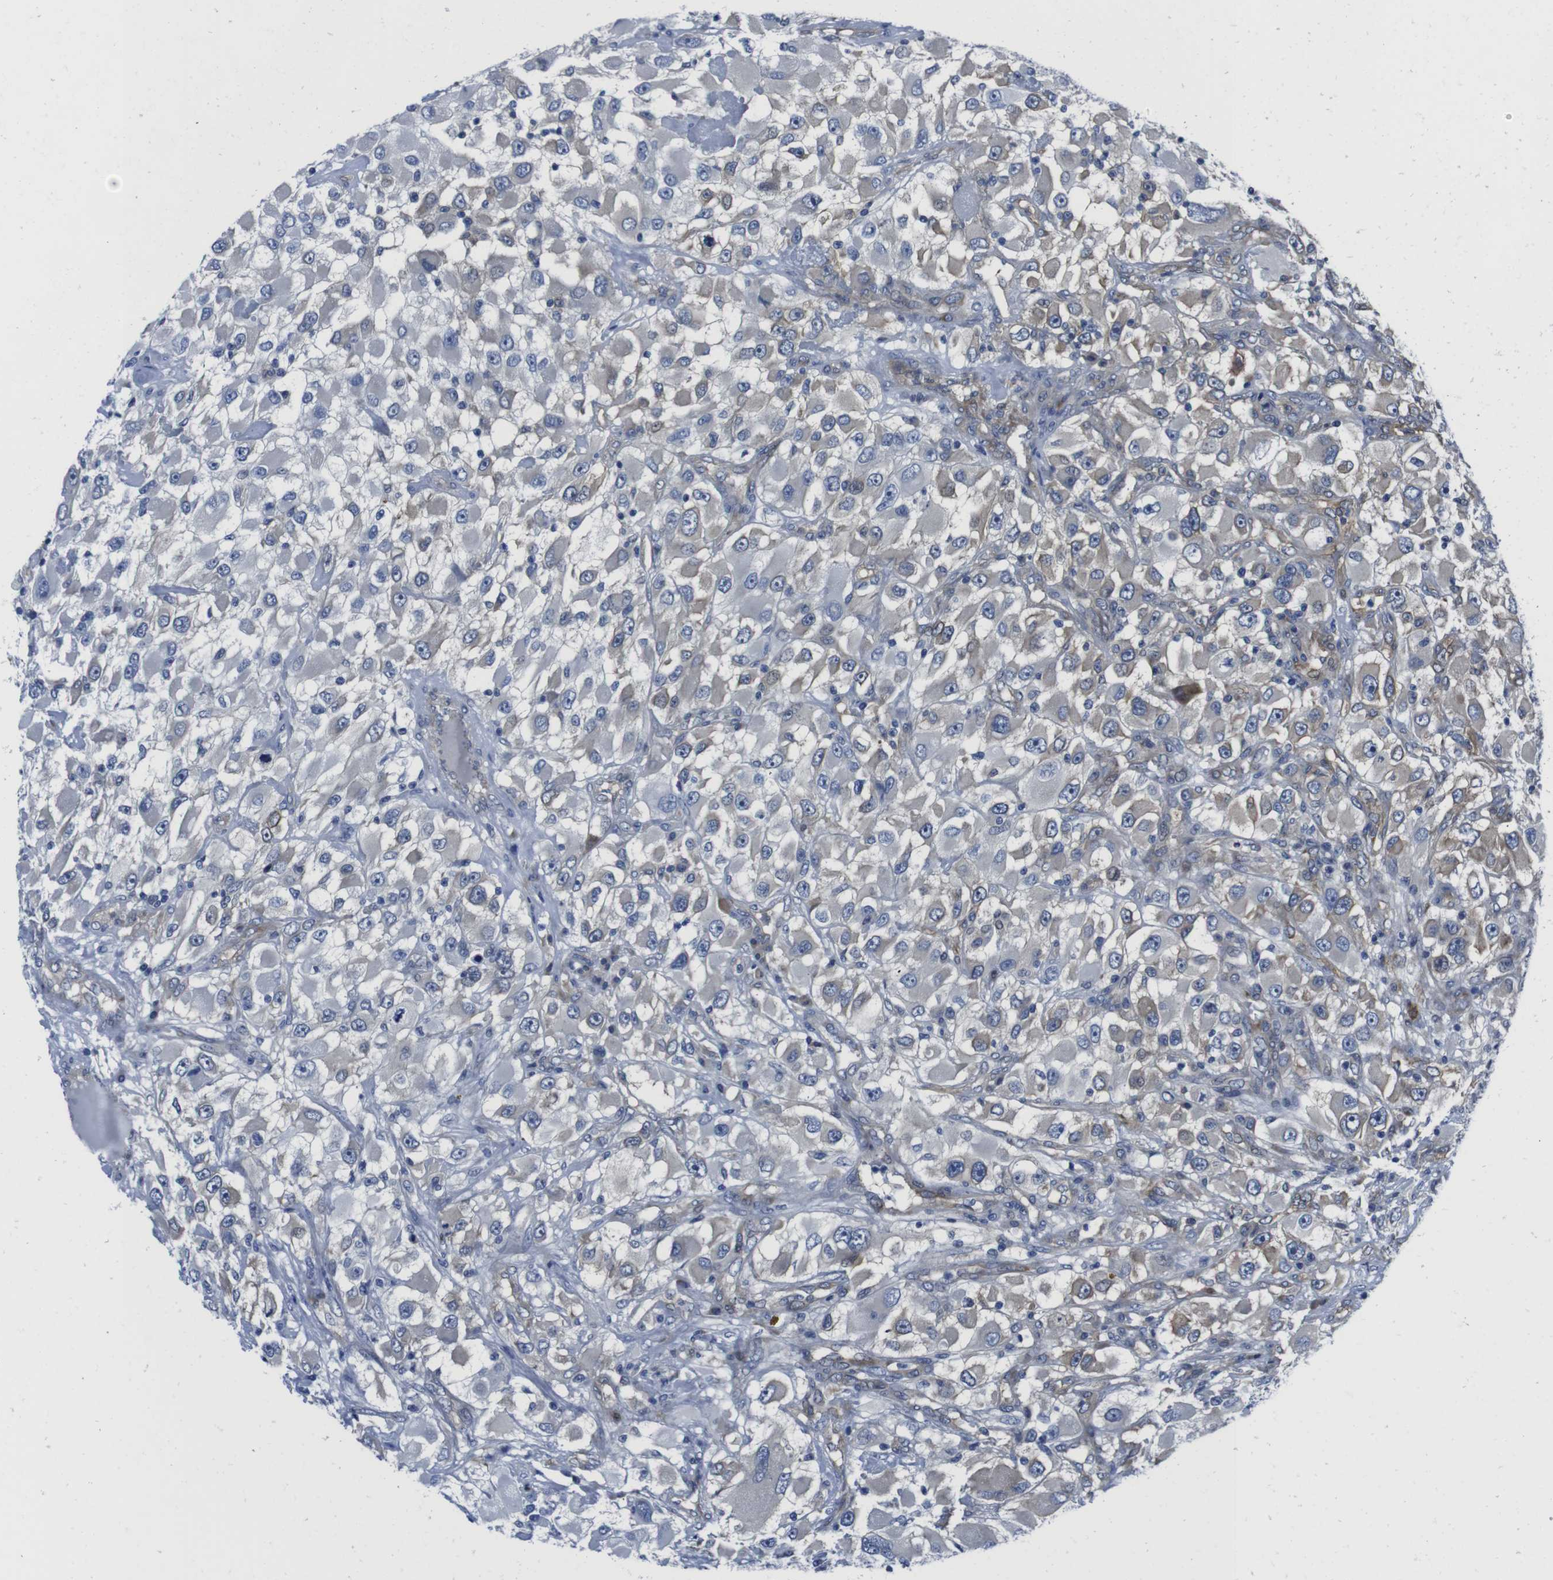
{"staining": {"intensity": "weak", "quantity": "<25%", "location": "cytoplasmic/membranous"}, "tissue": "renal cancer", "cell_type": "Tumor cells", "image_type": "cancer", "snomed": [{"axis": "morphology", "description": "Adenocarcinoma, NOS"}, {"axis": "topography", "description": "Kidney"}], "caption": "This micrograph is of renal cancer (adenocarcinoma) stained with immunohistochemistry to label a protein in brown with the nuclei are counter-stained blue. There is no positivity in tumor cells.", "gene": "EIF4A1", "patient": {"sex": "female", "age": 52}}